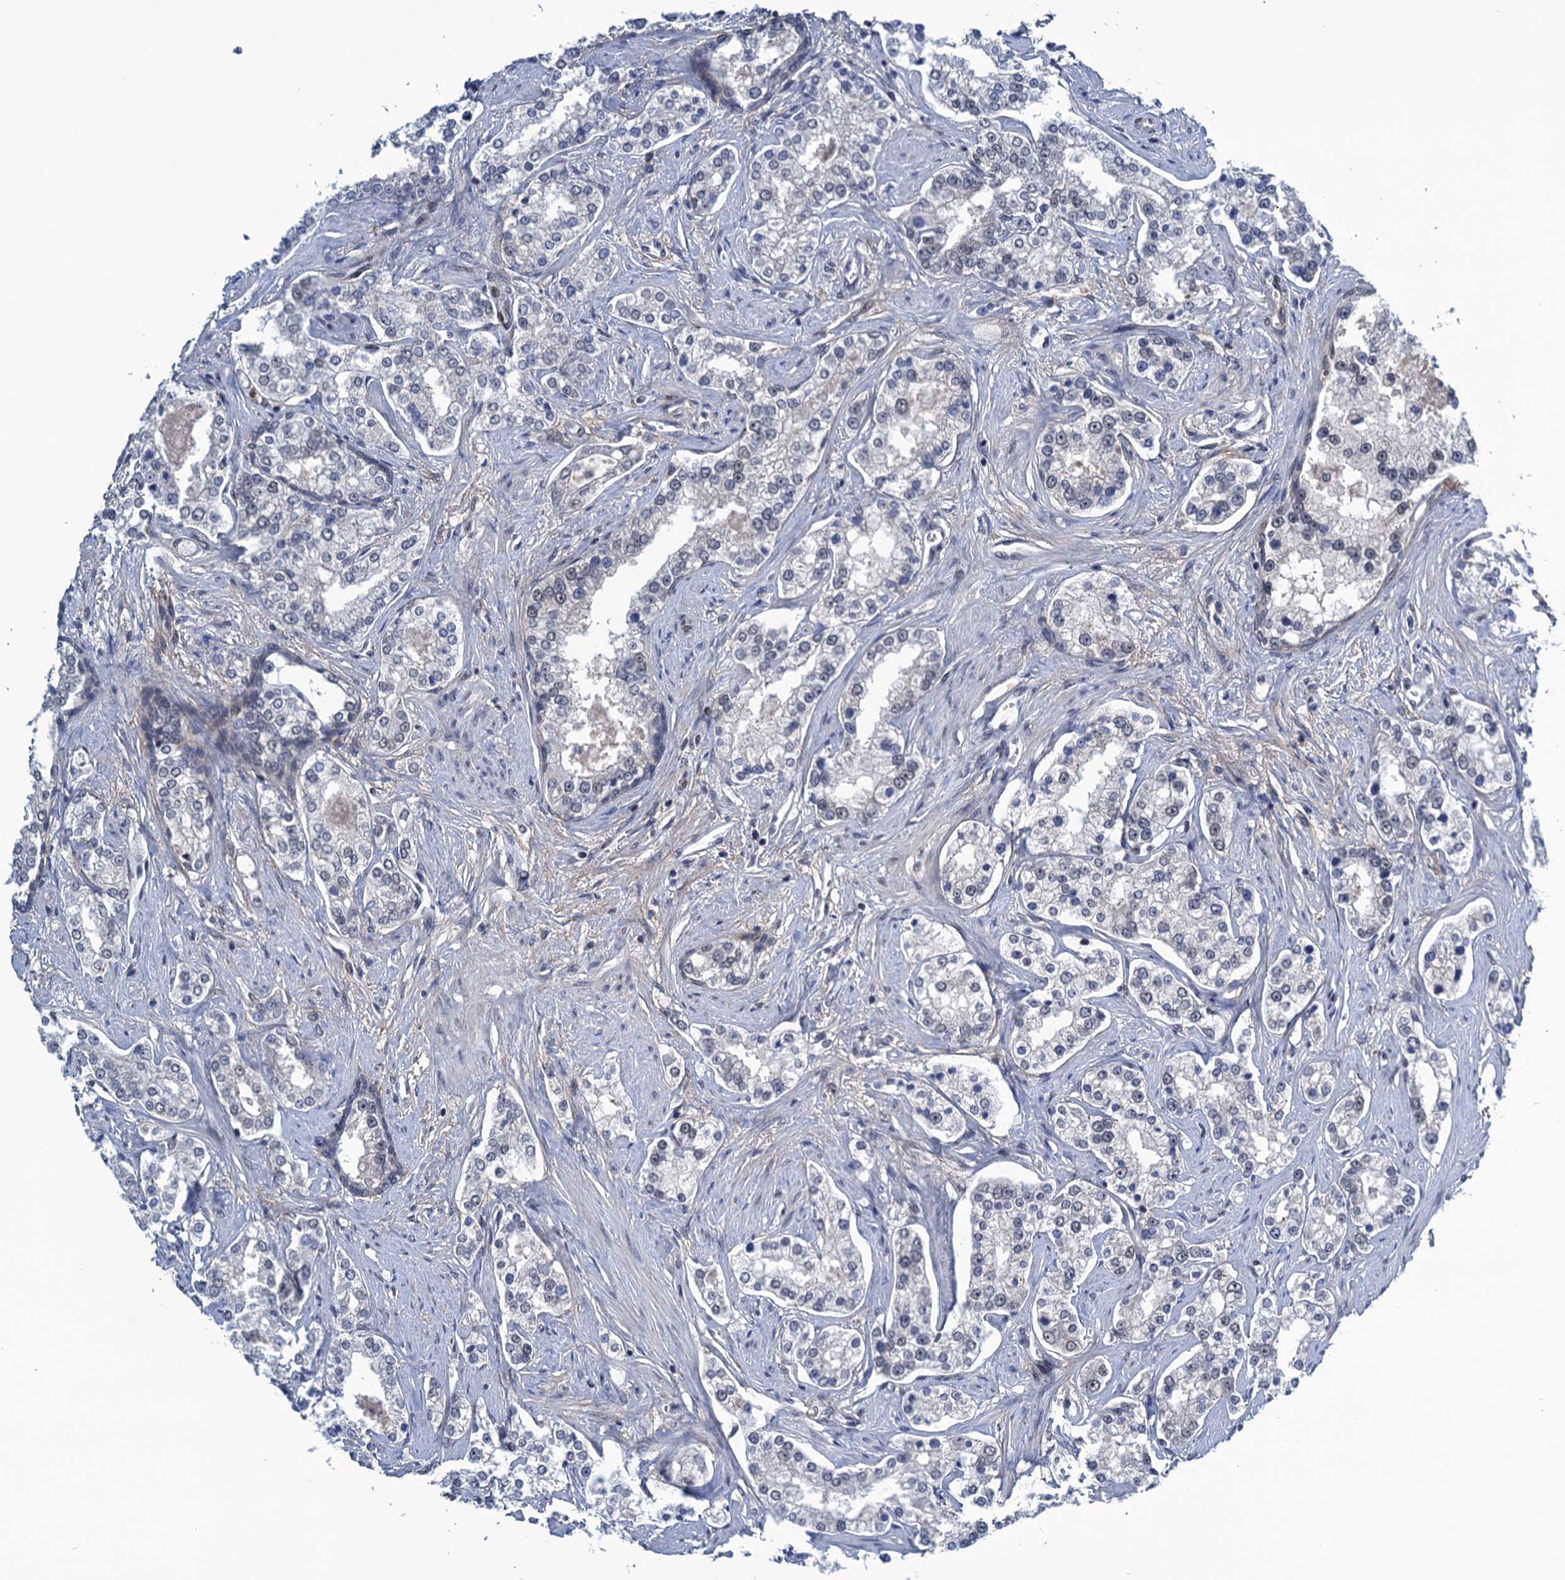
{"staining": {"intensity": "negative", "quantity": "none", "location": "none"}, "tissue": "prostate cancer", "cell_type": "Tumor cells", "image_type": "cancer", "snomed": [{"axis": "morphology", "description": "Normal tissue, NOS"}, {"axis": "morphology", "description": "Adenocarcinoma, High grade"}, {"axis": "topography", "description": "Prostate"}], "caption": "This is an IHC histopathology image of human prostate cancer. There is no positivity in tumor cells.", "gene": "SAE1", "patient": {"sex": "male", "age": 83}}